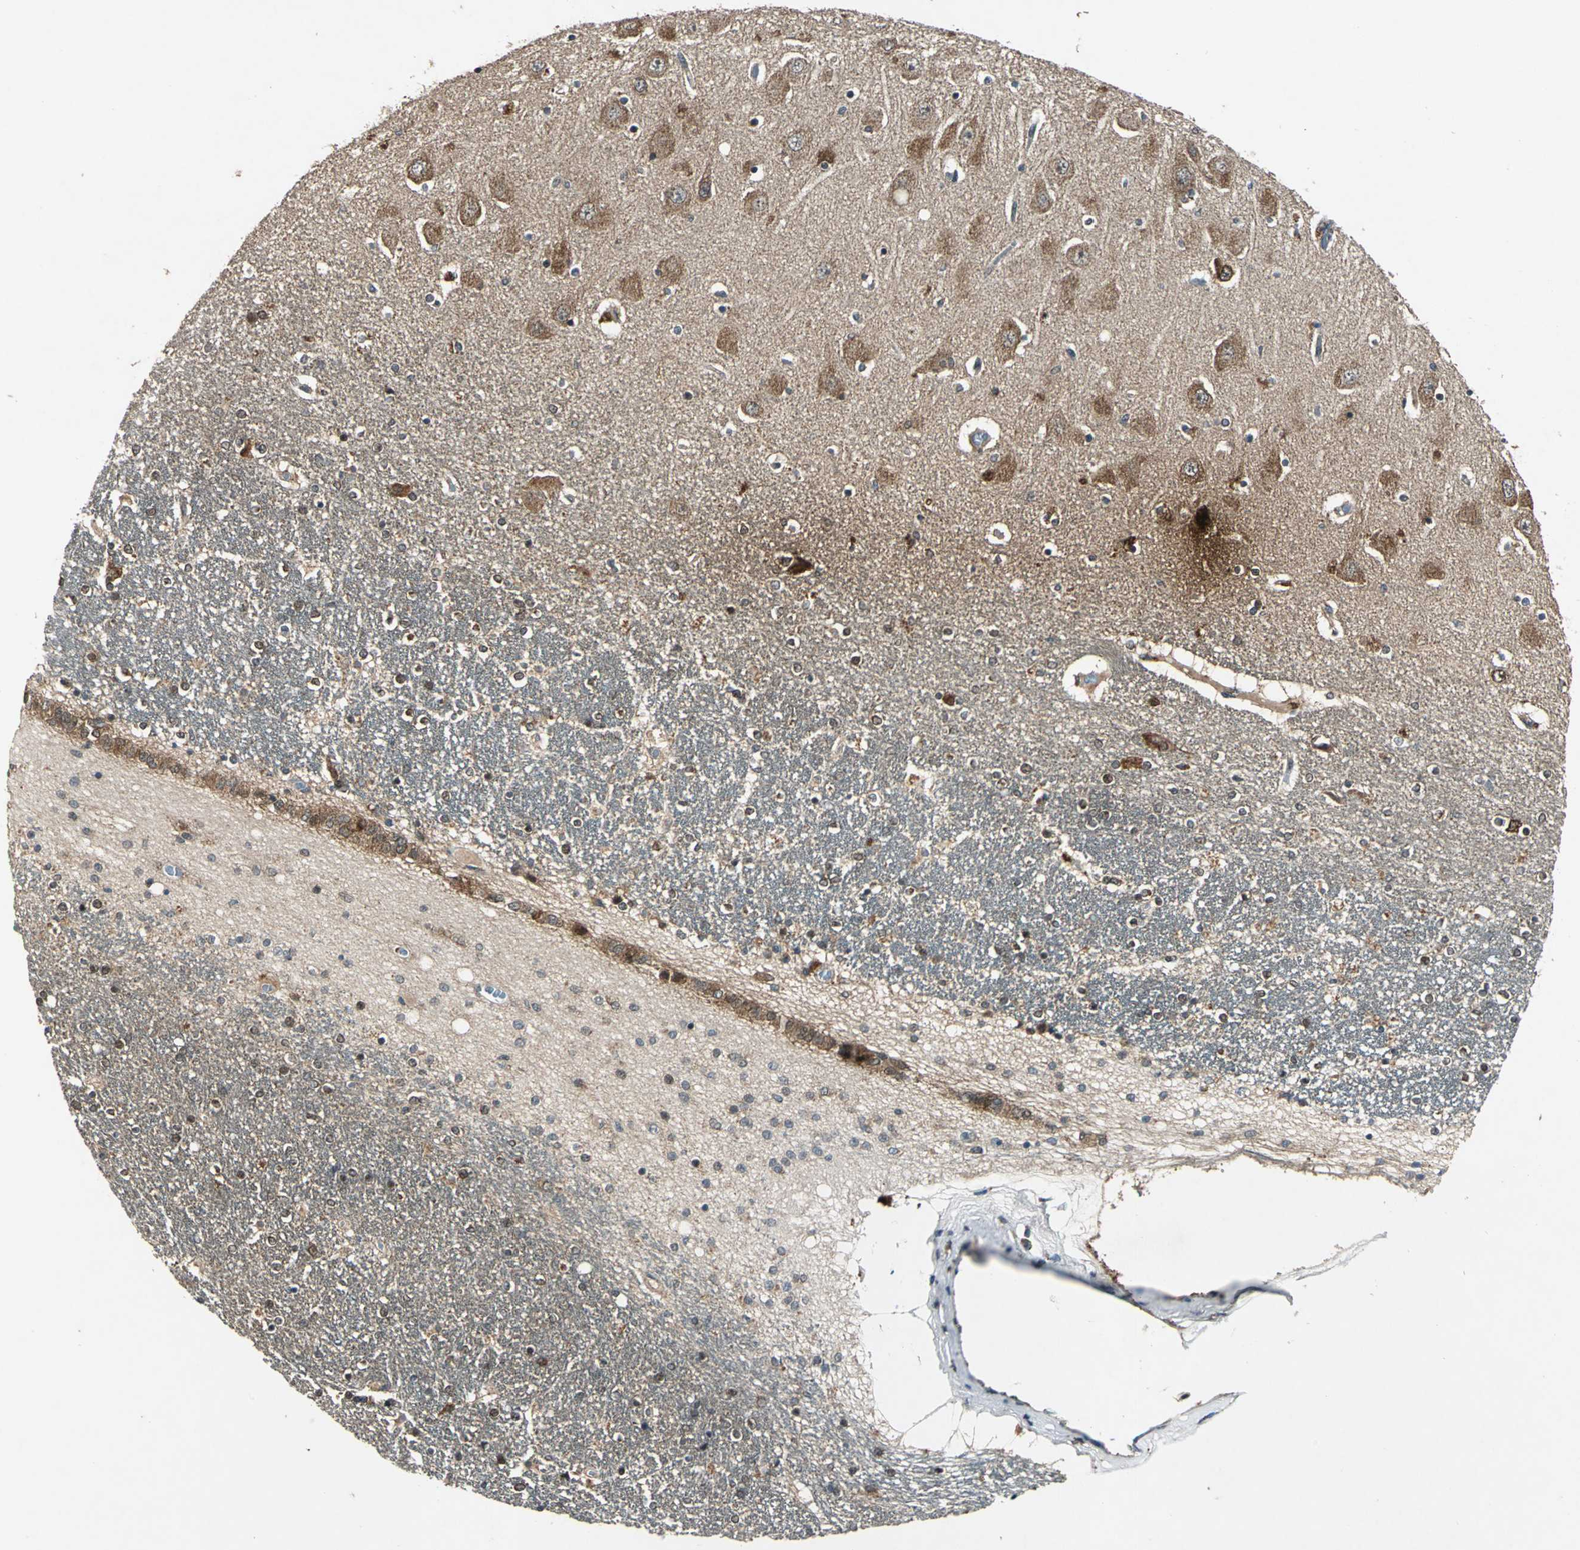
{"staining": {"intensity": "moderate", "quantity": "25%-75%", "location": "nuclear"}, "tissue": "hippocampus", "cell_type": "Glial cells", "image_type": "normal", "snomed": [{"axis": "morphology", "description": "Normal tissue, NOS"}, {"axis": "topography", "description": "Hippocampus"}], "caption": "Glial cells show medium levels of moderate nuclear expression in approximately 25%-75% of cells in normal hippocampus.", "gene": "AHSA1", "patient": {"sex": "female", "age": 54}}